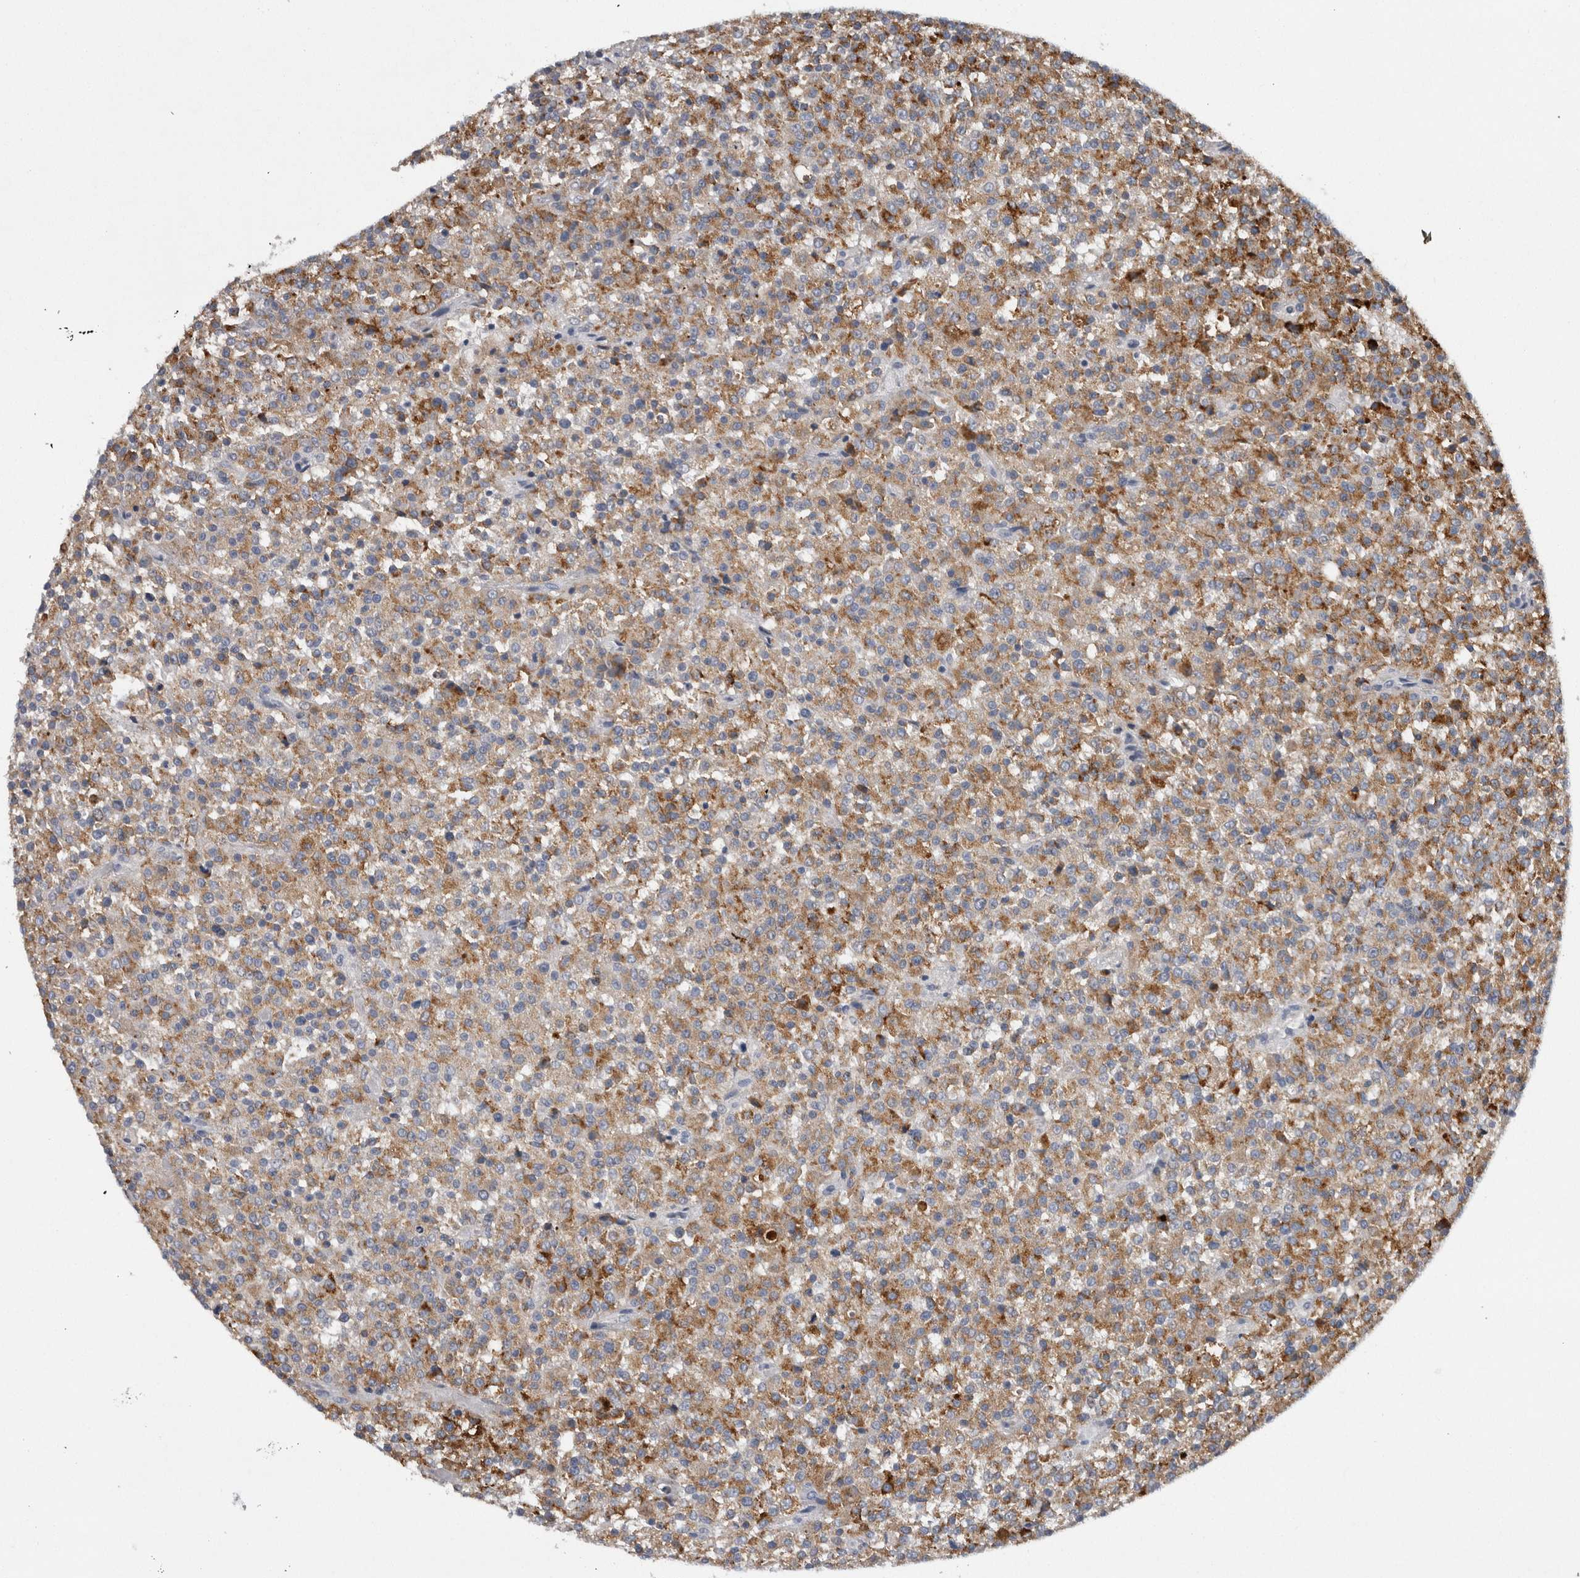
{"staining": {"intensity": "moderate", "quantity": ">75%", "location": "cytoplasmic/membranous"}, "tissue": "testis cancer", "cell_type": "Tumor cells", "image_type": "cancer", "snomed": [{"axis": "morphology", "description": "Seminoma, NOS"}, {"axis": "topography", "description": "Testis"}], "caption": "Seminoma (testis) stained with DAB (3,3'-diaminobenzidine) immunohistochemistry (IHC) reveals medium levels of moderate cytoplasmic/membranous staining in approximately >75% of tumor cells. Nuclei are stained in blue.", "gene": "CD63", "patient": {"sex": "male", "age": 59}}